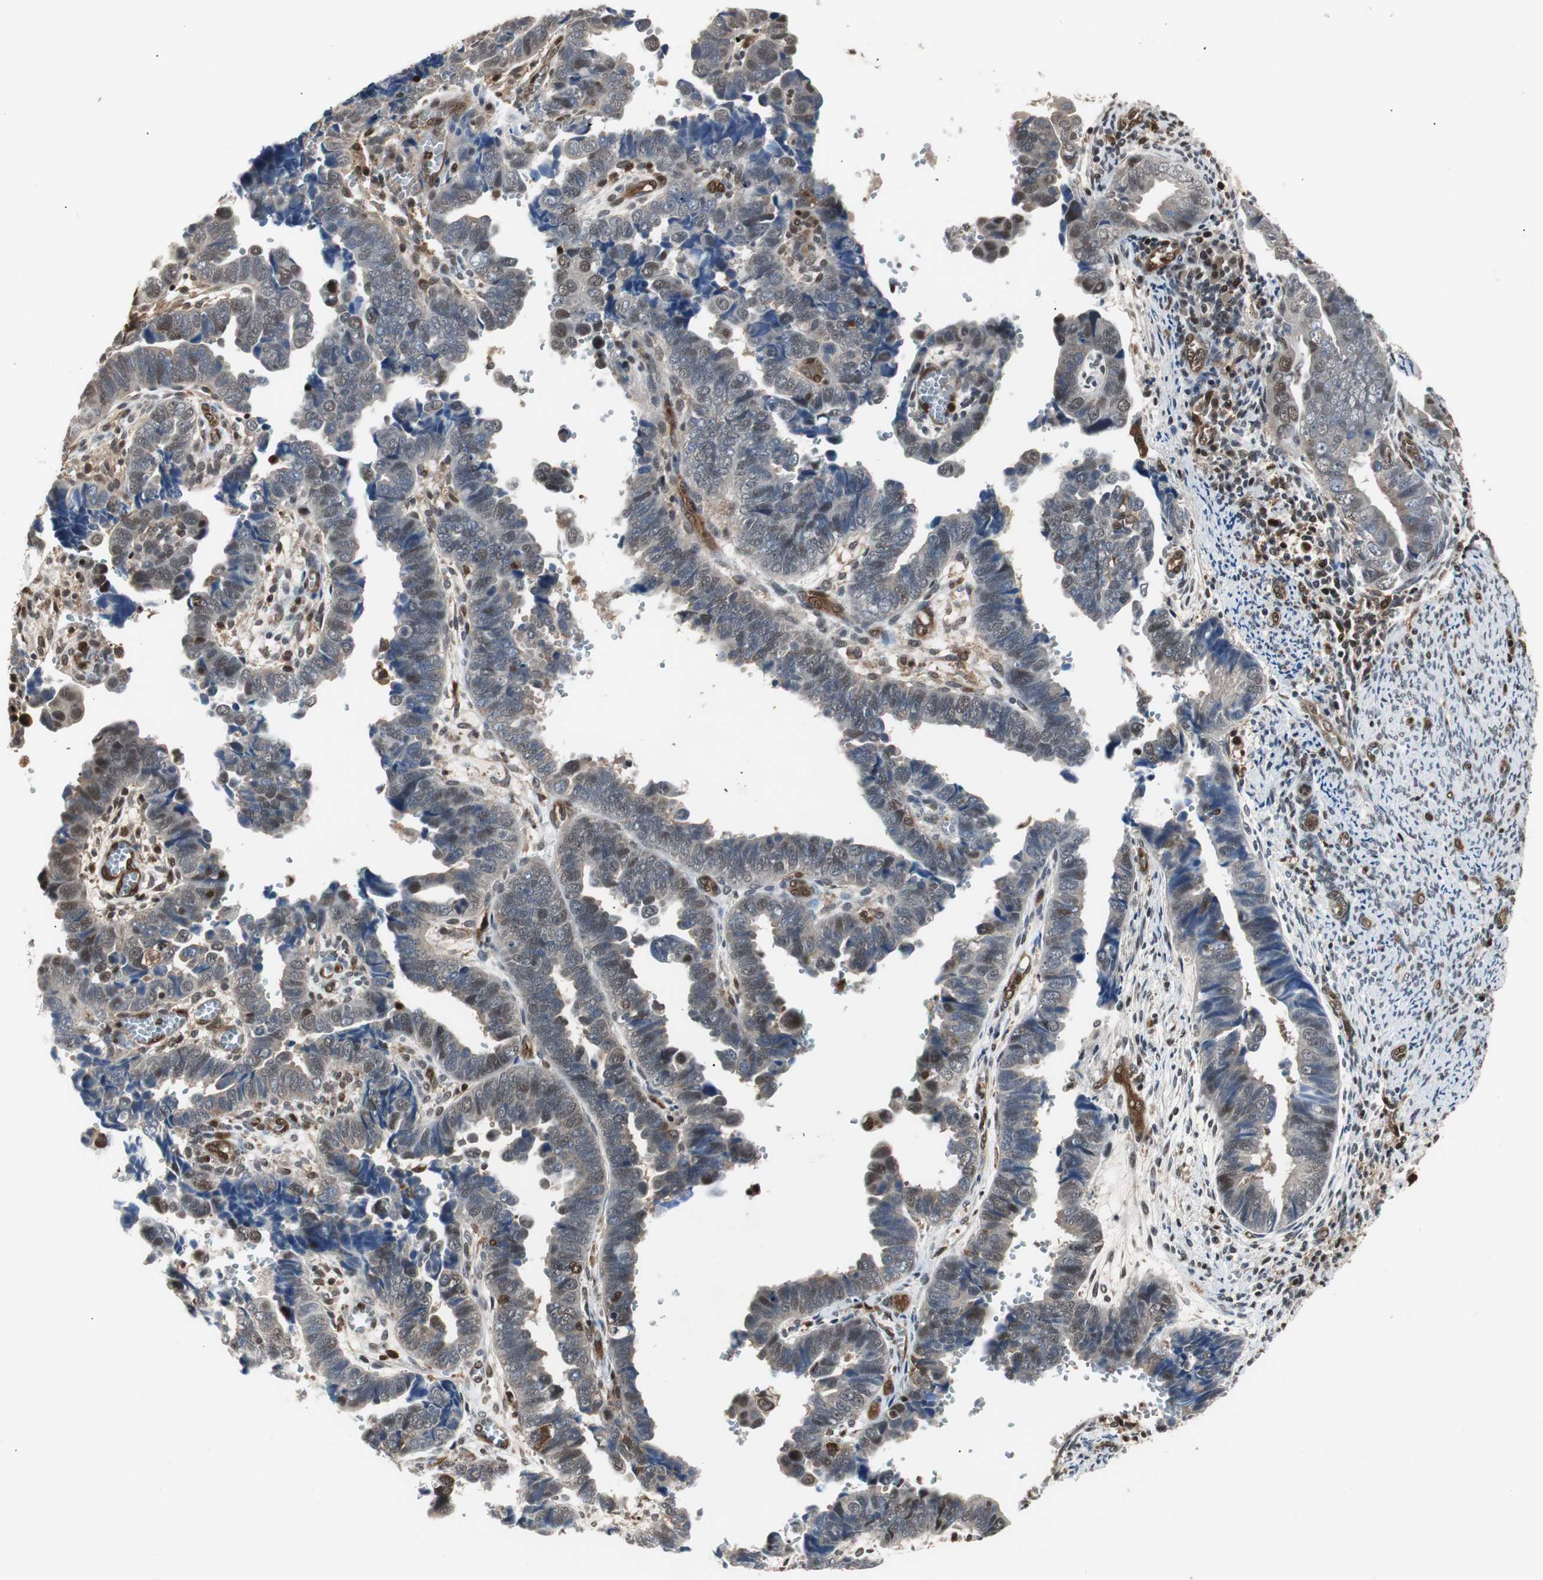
{"staining": {"intensity": "moderate", "quantity": "25%-75%", "location": "cytoplasmic/membranous,nuclear"}, "tissue": "endometrial cancer", "cell_type": "Tumor cells", "image_type": "cancer", "snomed": [{"axis": "morphology", "description": "Adenocarcinoma, NOS"}, {"axis": "topography", "description": "Endometrium"}], "caption": "Endometrial cancer stained with a brown dye reveals moderate cytoplasmic/membranous and nuclear positive positivity in about 25%-75% of tumor cells.", "gene": "ACLY", "patient": {"sex": "female", "age": 75}}